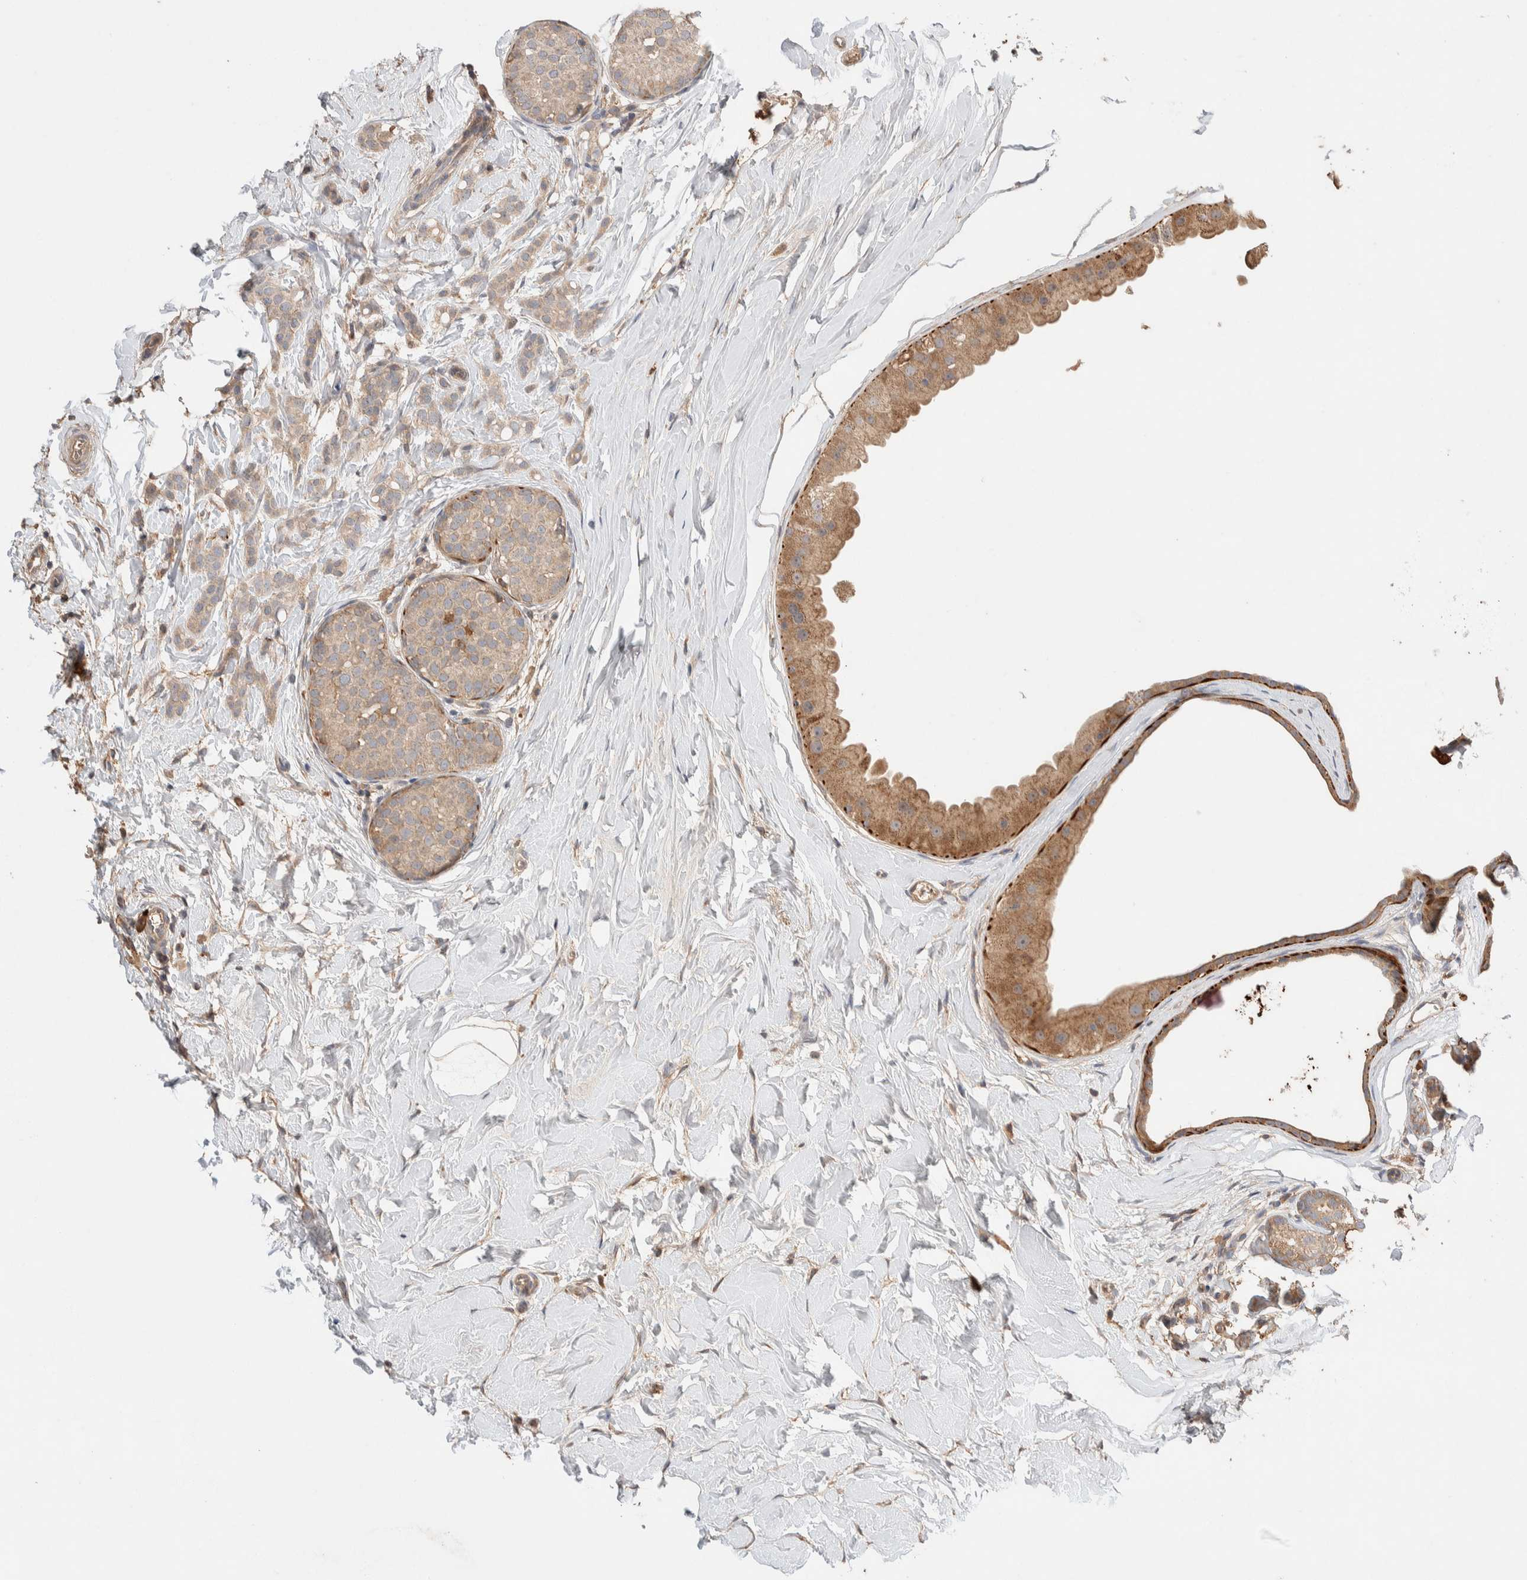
{"staining": {"intensity": "weak", "quantity": ">75%", "location": "cytoplasmic/membranous"}, "tissue": "breast cancer", "cell_type": "Tumor cells", "image_type": "cancer", "snomed": [{"axis": "morphology", "description": "Lobular carcinoma, in situ"}, {"axis": "morphology", "description": "Lobular carcinoma"}, {"axis": "topography", "description": "Breast"}], "caption": "Immunohistochemical staining of breast lobular carcinoma in situ displays weak cytoplasmic/membranous protein expression in about >75% of tumor cells.", "gene": "WDR91", "patient": {"sex": "female", "age": 41}}